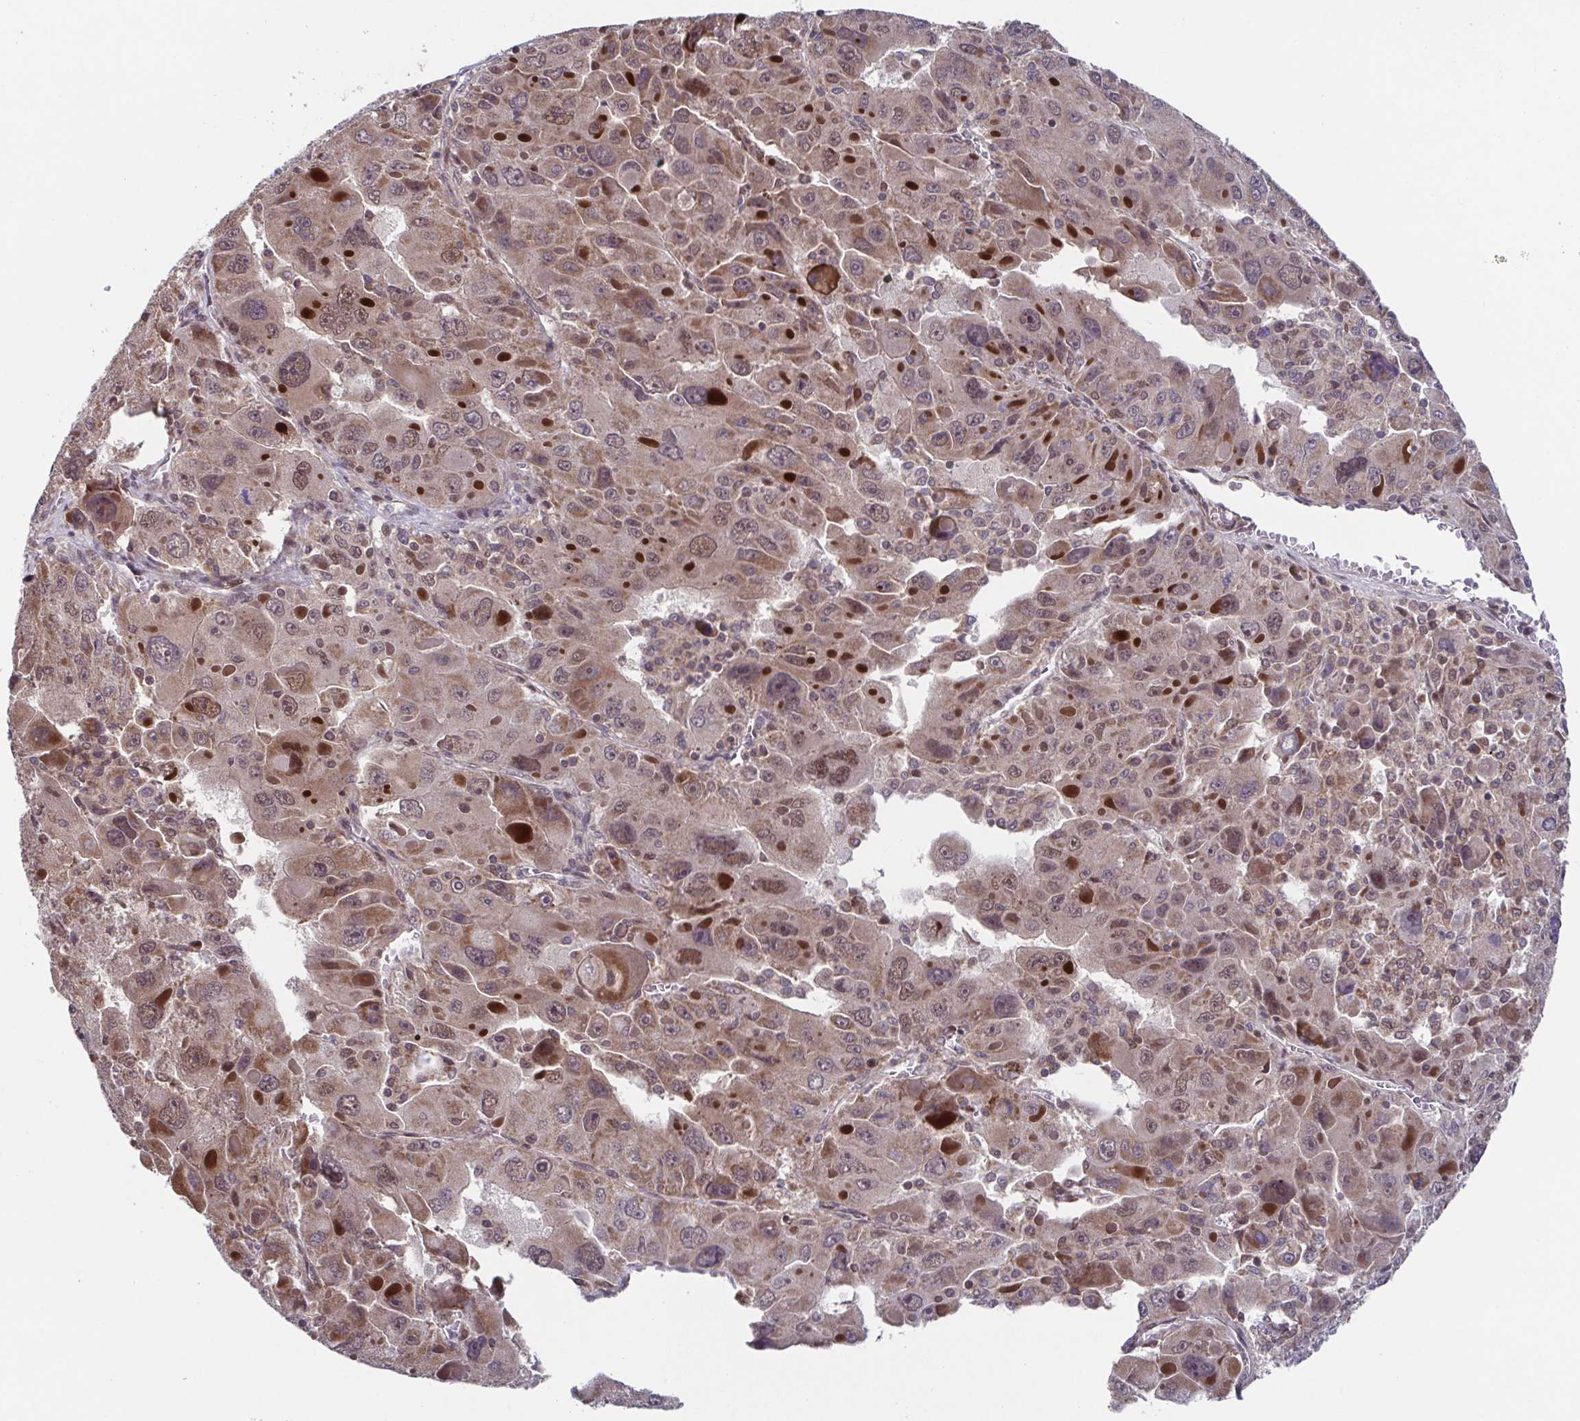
{"staining": {"intensity": "moderate", "quantity": ">75%", "location": "nuclear"}, "tissue": "liver cancer", "cell_type": "Tumor cells", "image_type": "cancer", "snomed": [{"axis": "morphology", "description": "Carcinoma, Hepatocellular, NOS"}, {"axis": "topography", "description": "Liver"}], "caption": "A high-resolution micrograph shows immunohistochemistry (IHC) staining of liver hepatocellular carcinoma, which shows moderate nuclear expression in approximately >75% of tumor cells.", "gene": "TTC19", "patient": {"sex": "female", "age": 41}}